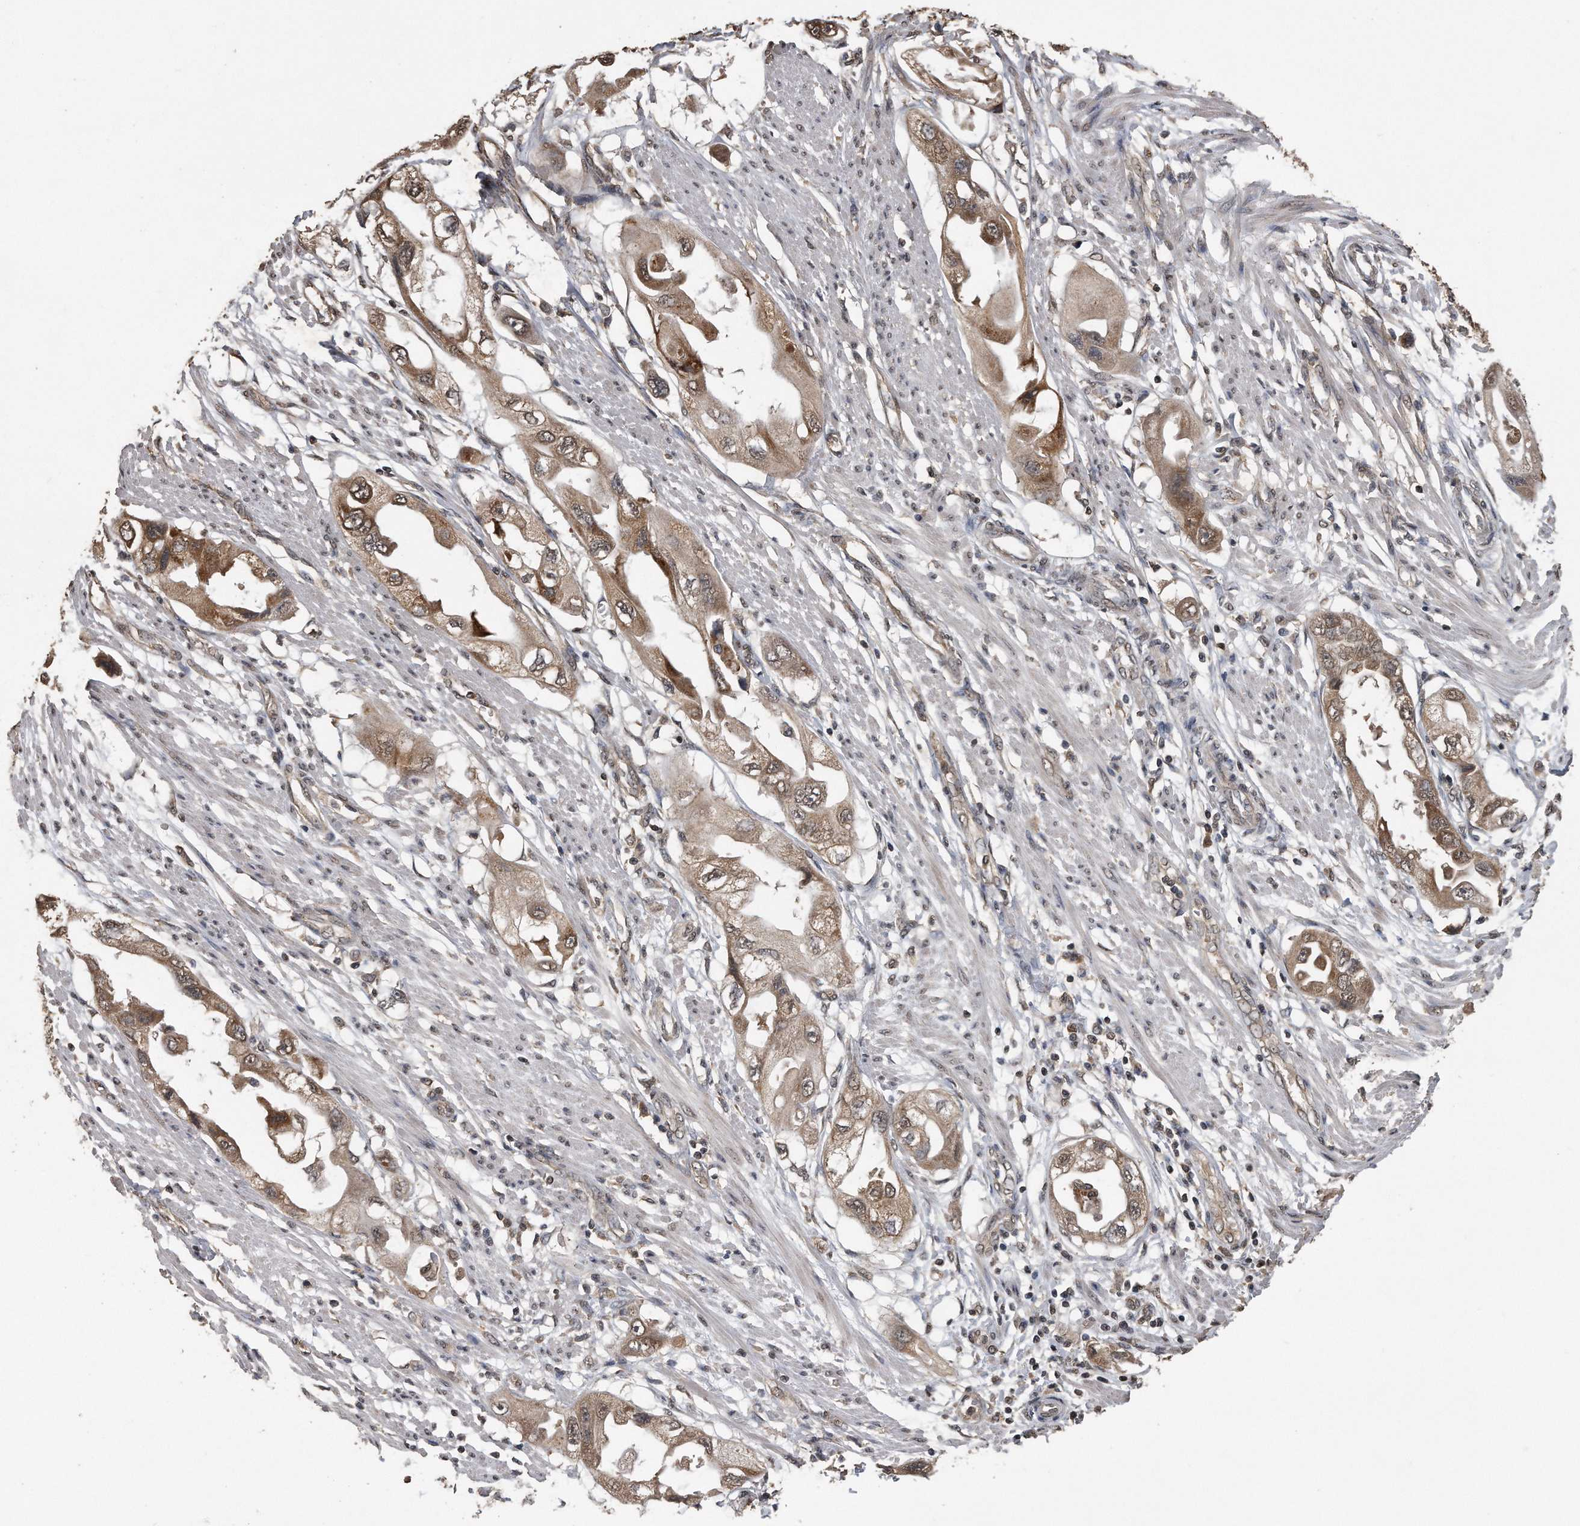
{"staining": {"intensity": "moderate", "quantity": ">75%", "location": "cytoplasmic/membranous,nuclear"}, "tissue": "endometrial cancer", "cell_type": "Tumor cells", "image_type": "cancer", "snomed": [{"axis": "morphology", "description": "Adenocarcinoma, NOS"}, {"axis": "topography", "description": "Endometrium"}], "caption": "Immunohistochemical staining of human endometrial cancer (adenocarcinoma) reveals medium levels of moderate cytoplasmic/membranous and nuclear protein expression in approximately >75% of tumor cells. Immunohistochemistry stains the protein of interest in brown and the nuclei are stained blue.", "gene": "CRYZL1", "patient": {"sex": "female", "age": 67}}